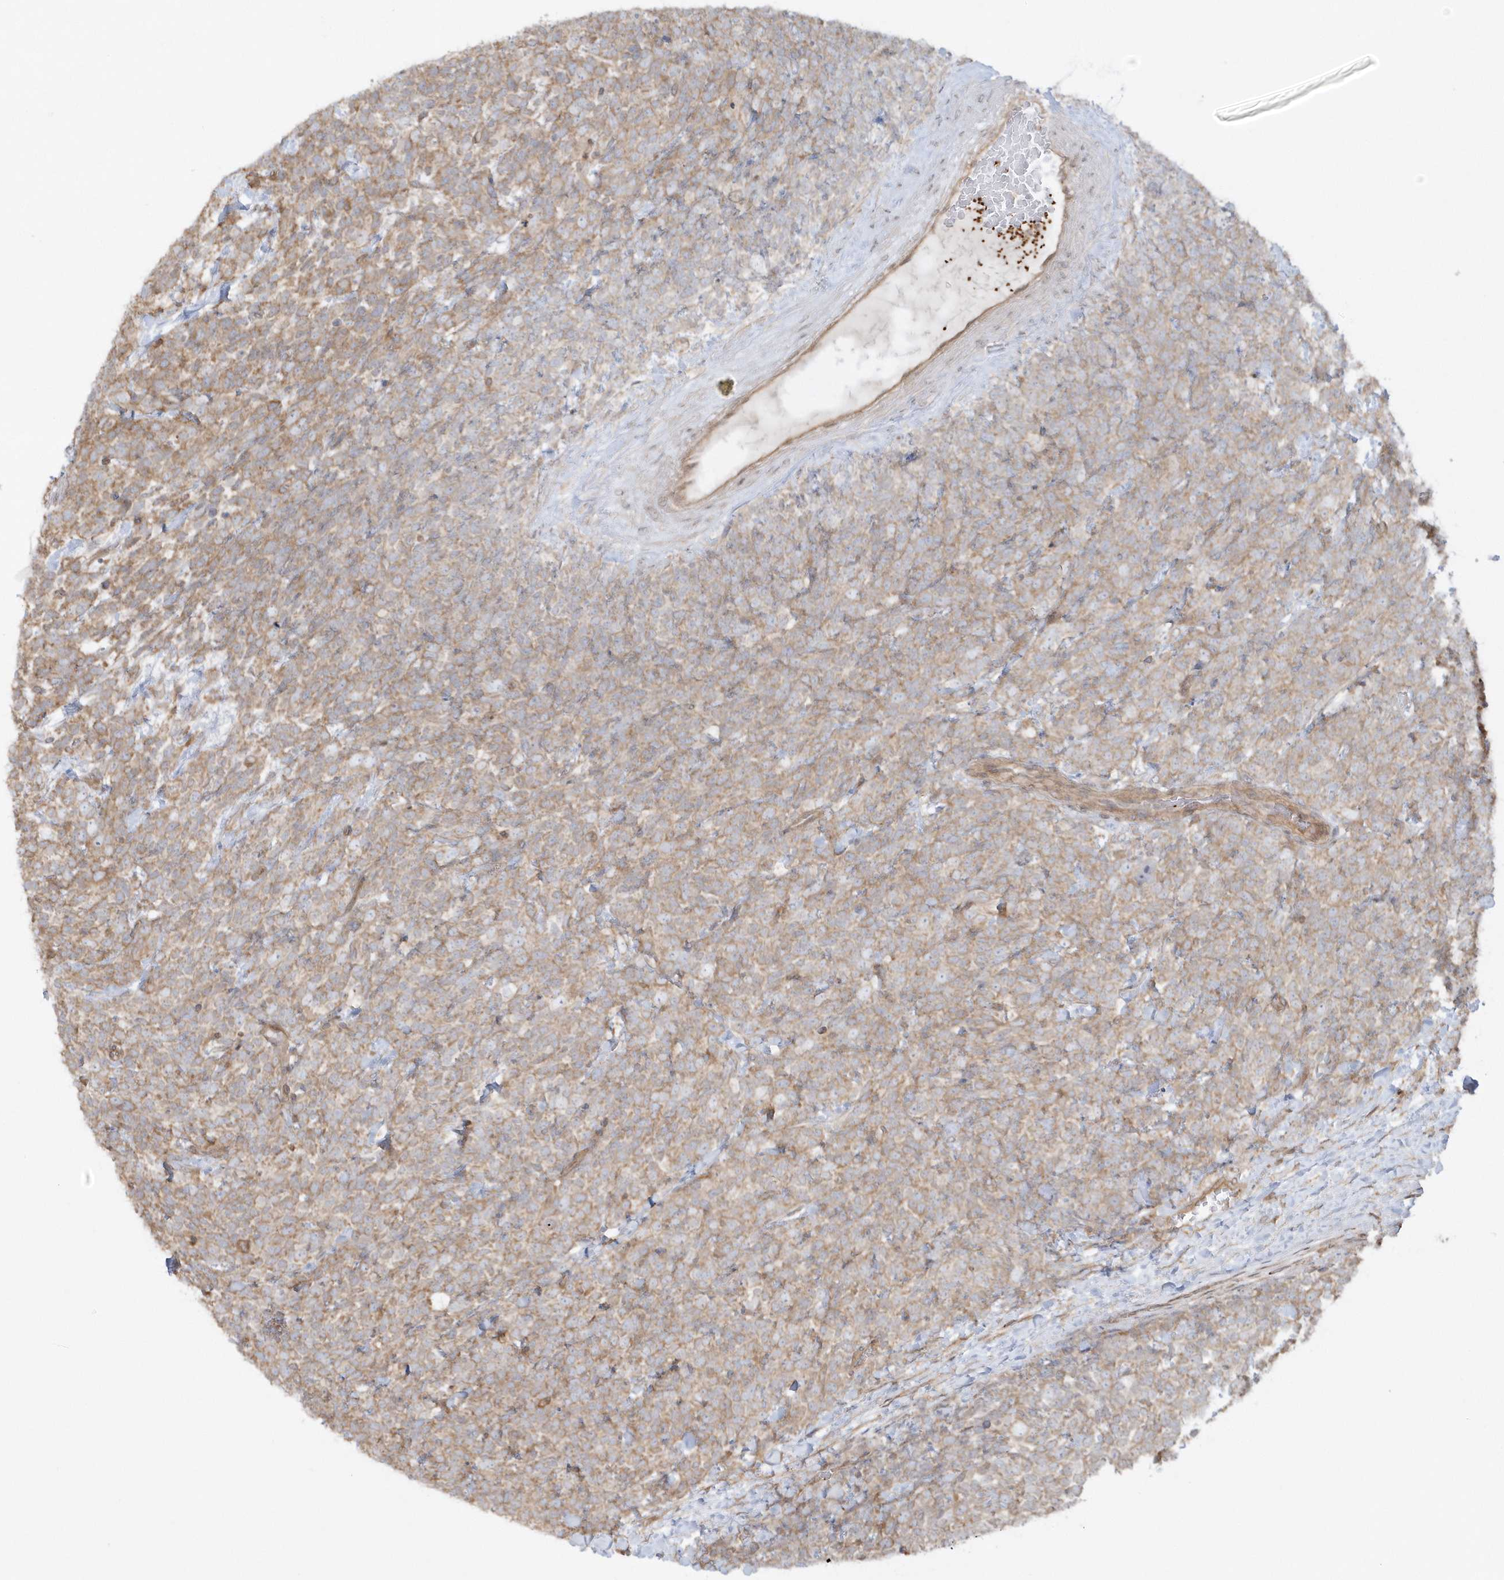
{"staining": {"intensity": "weak", "quantity": ">75%", "location": "cytoplasmic/membranous"}, "tissue": "urothelial cancer", "cell_type": "Tumor cells", "image_type": "cancer", "snomed": [{"axis": "morphology", "description": "Urothelial carcinoma, High grade"}, {"axis": "topography", "description": "Urinary bladder"}], "caption": "Tumor cells exhibit low levels of weak cytoplasmic/membranous positivity in approximately >75% of cells in urothelial cancer.", "gene": "BSN", "patient": {"sex": "female", "age": 82}}